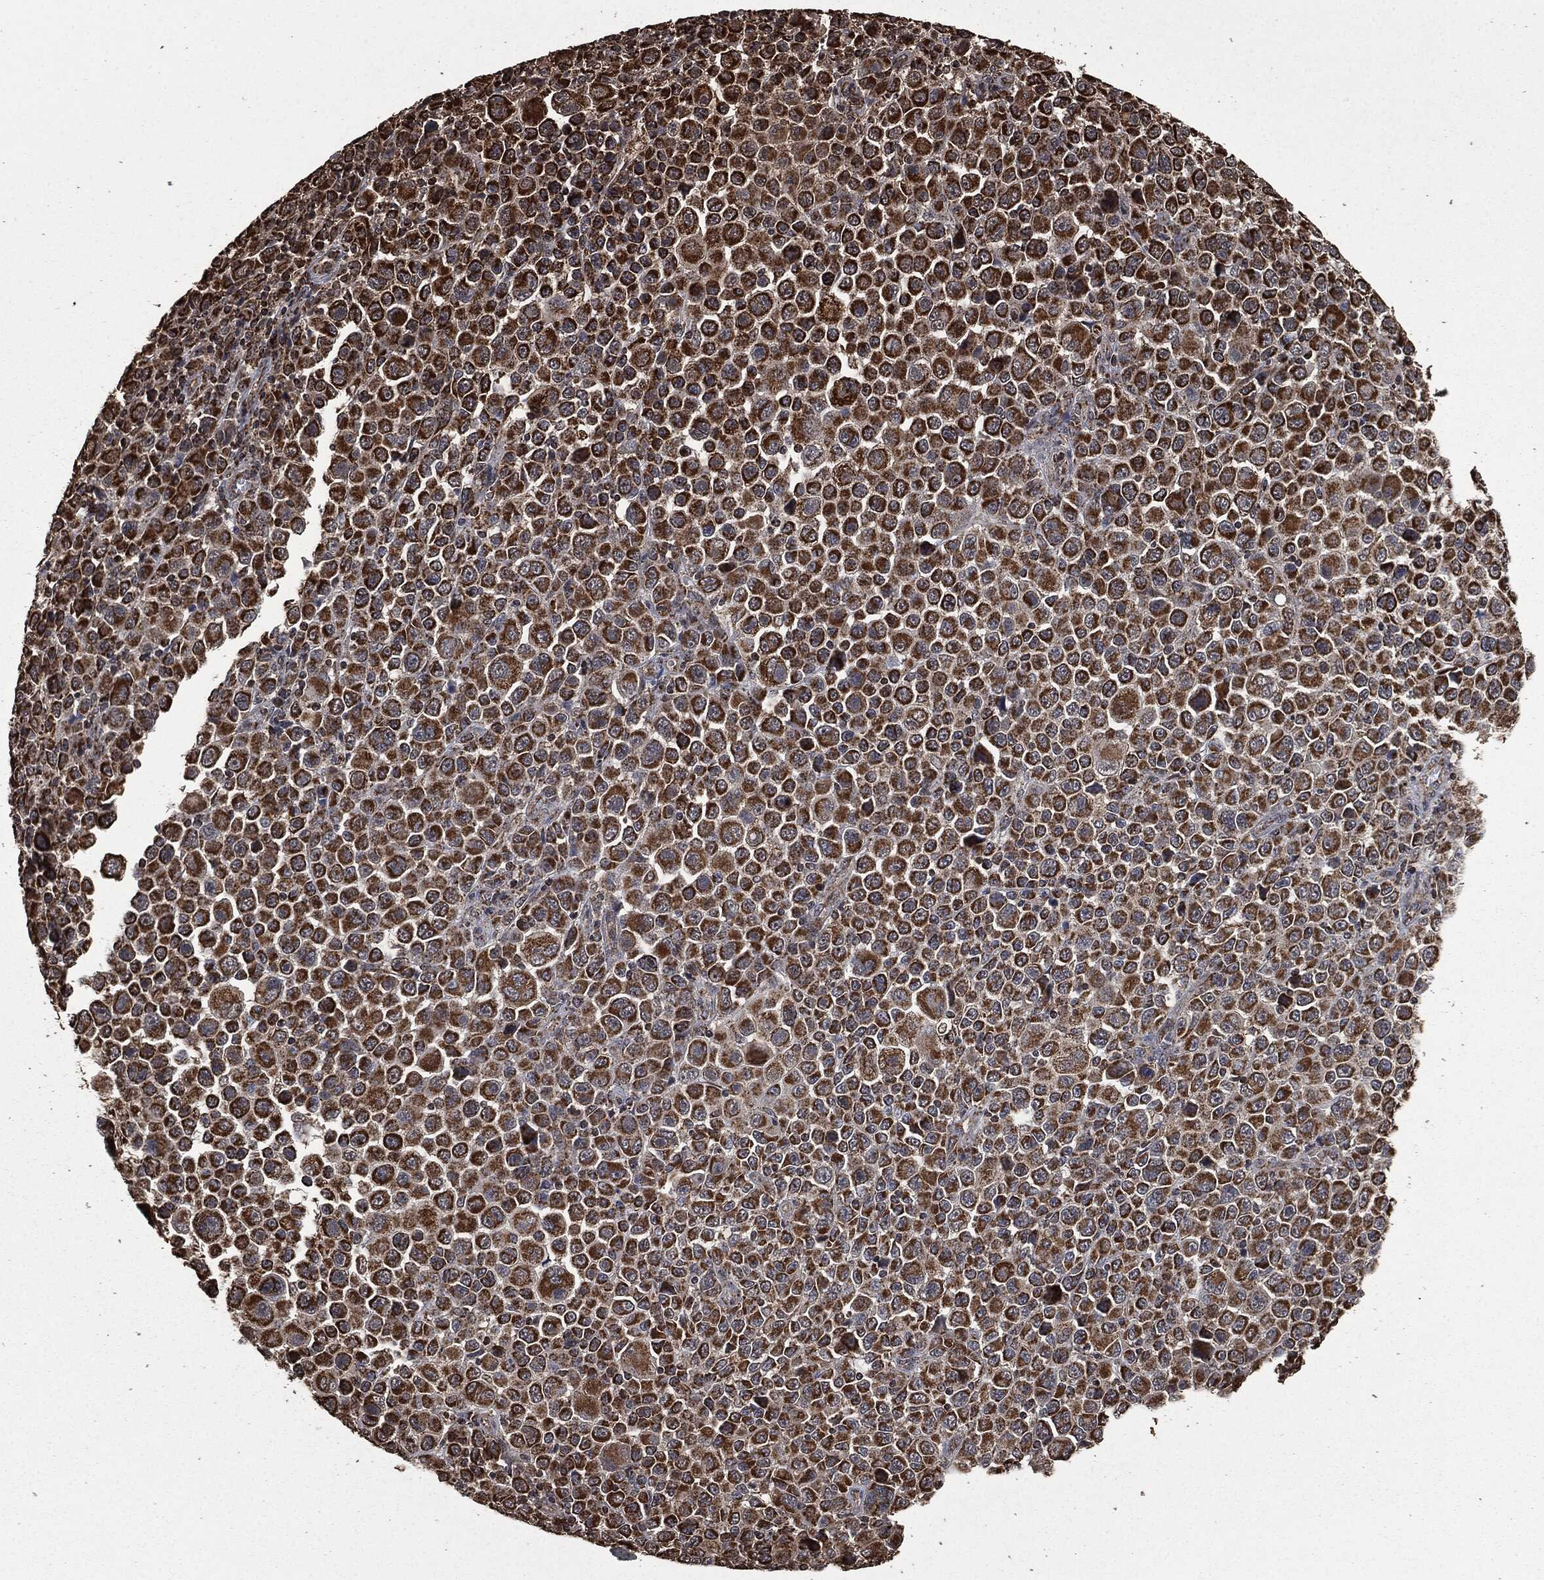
{"staining": {"intensity": "strong", "quantity": ">75%", "location": "cytoplasmic/membranous"}, "tissue": "melanoma", "cell_type": "Tumor cells", "image_type": "cancer", "snomed": [{"axis": "morphology", "description": "Malignant melanoma, NOS"}, {"axis": "topography", "description": "Skin"}], "caption": "A high amount of strong cytoplasmic/membranous expression is seen in approximately >75% of tumor cells in malignant melanoma tissue.", "gene": "LIG3", "patient": {"sex": "female", "age": 57}}